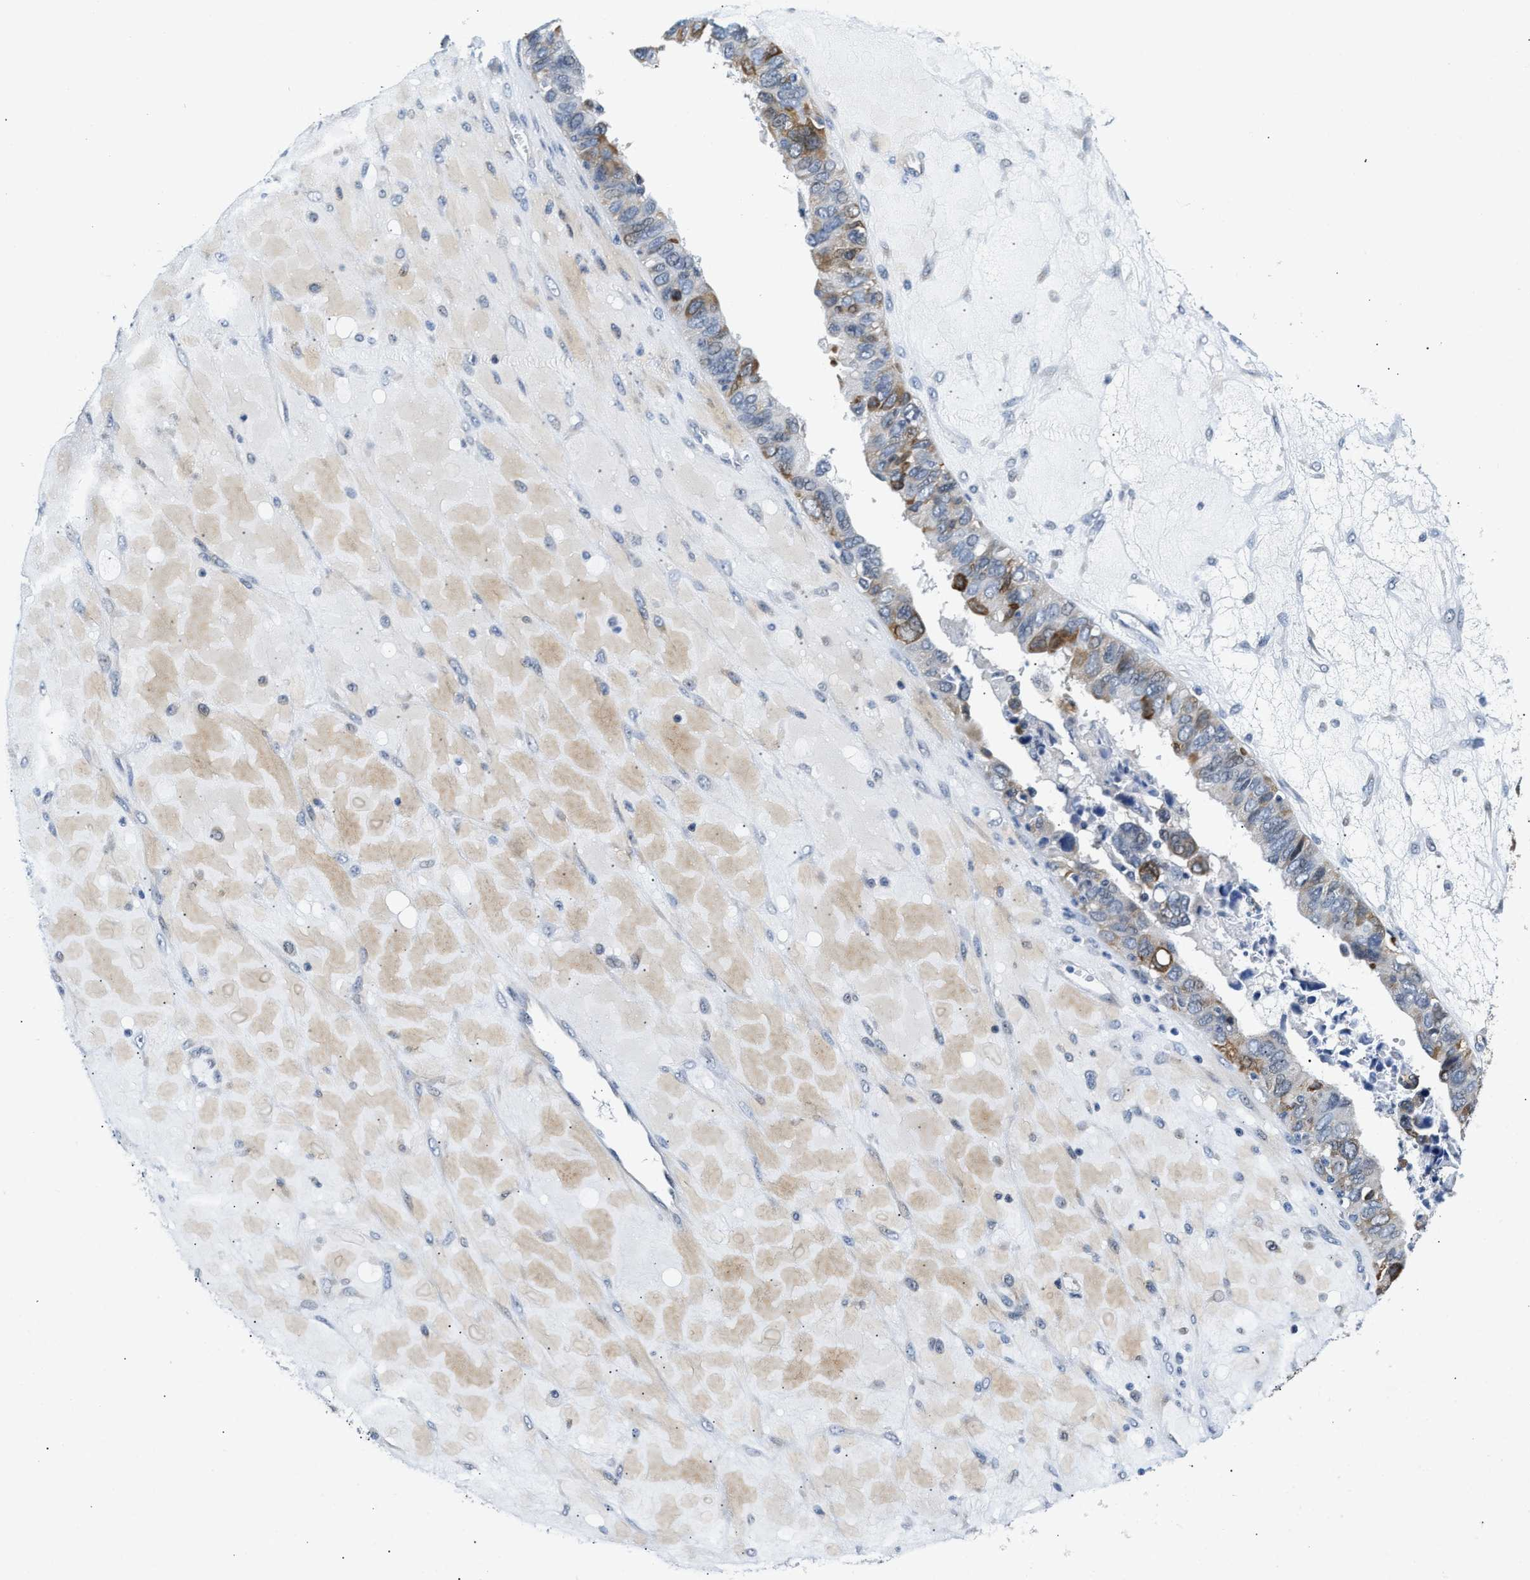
{"staining": {"intensity": "strong", "quantity": "<25%", "location": "cytoplasmic/membranous"}, "tissue": "ovarian cancer", "cell_type": "Tumor cells", "image_type": "cancer", "snomed": [{"axis": "morphology", "description": "Cystadenocarcinoma, serous, NOS"}, {"axis": "topography", "description": "Ovary"}], "caption": "Immunohistochemistry (DAB) staining of serous cystadenocarcinoma (ovarian) demonstrates strong cytoplasmic/membranous protein staining in about <25% of tumor cells. The staining is performed using DAB (3,3'-diaminobenzidine) brown chromogen to label protein expression. The nuclei are counter-stained blue using hematoxylin.", "gene": "CLGN", "patient": {"sex": "female", "age": 79}}